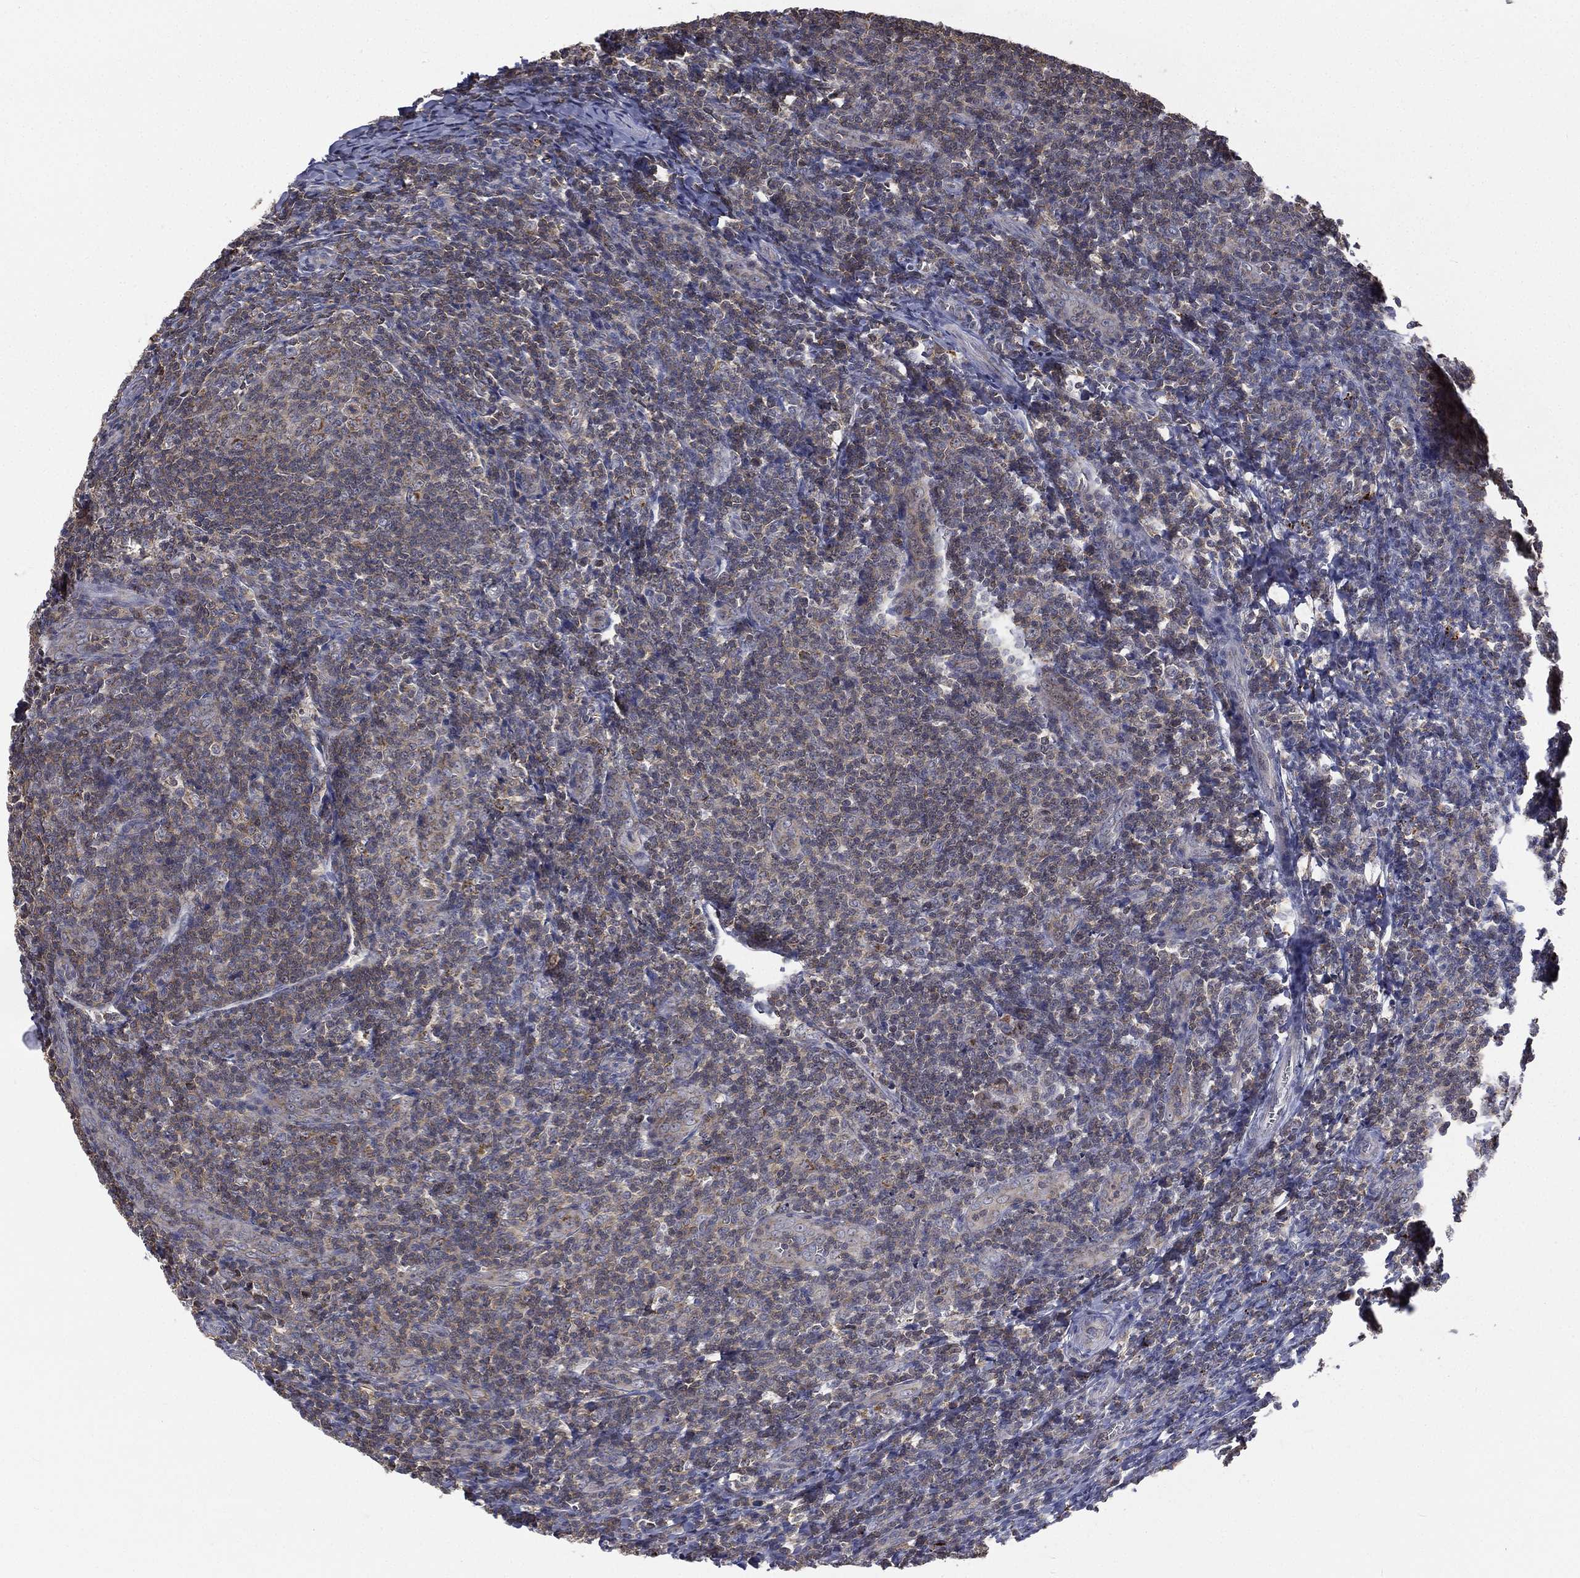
{"staining": {"intensity": "strong", "quantity": "<25%", "location": "cytoplasmic/membranous"}, "tissue": "tonsil", "cell_type": "Germinal center cells", "image_type": "normal", "snomed": [{"axis": "morphology", "description": "Normal tissue, NOS"}, {"axis": "topography", "description": "Tonsil"}], "caption": "Tonsil stained with a brown dye displays strong cytoplasmic/membranous positive staining in approximately <25% of germinal center cells.", "gene": "RIN3", "patient": {"sex": "male", "age": 20}}